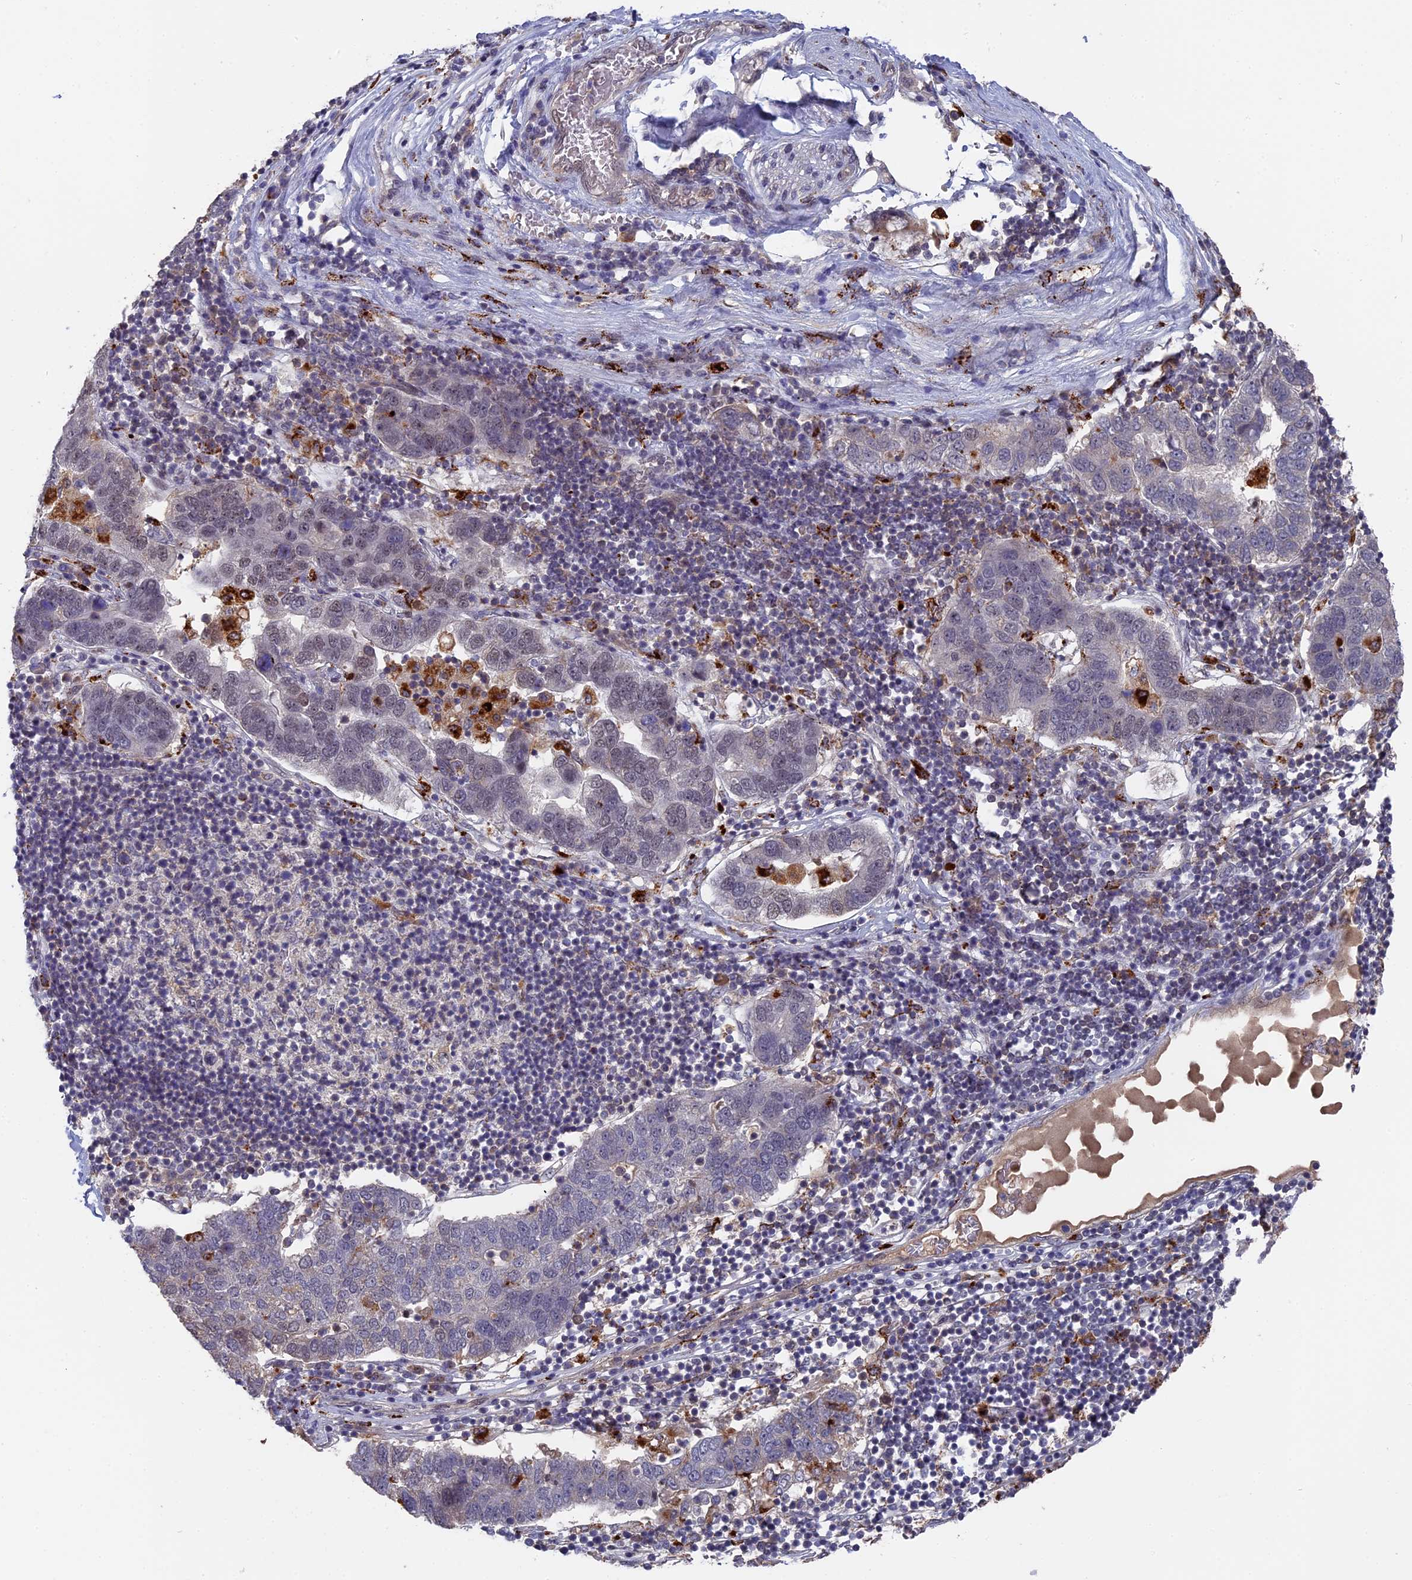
{"staining": {"intensity": "negative", "quantity": "none", "location": "none"}, "tissue": "pancreatic cancer", "cell_type": "Tumor cells", "image_type": "cancer", "snomed": [{"axis": "morphology", "description": "Adenocarcinoma, NOS"}, {"axis": "topography", "description": "Pancreas"}], "caption": "Immunohistochemistry micrograph of human pancreatic cancer (adenocarcinoma) stained for a protein (brown), which exhibits no staining in tumor cells.", "gene": "TELO2", "patient": {"sex": "female", "age": 61}}